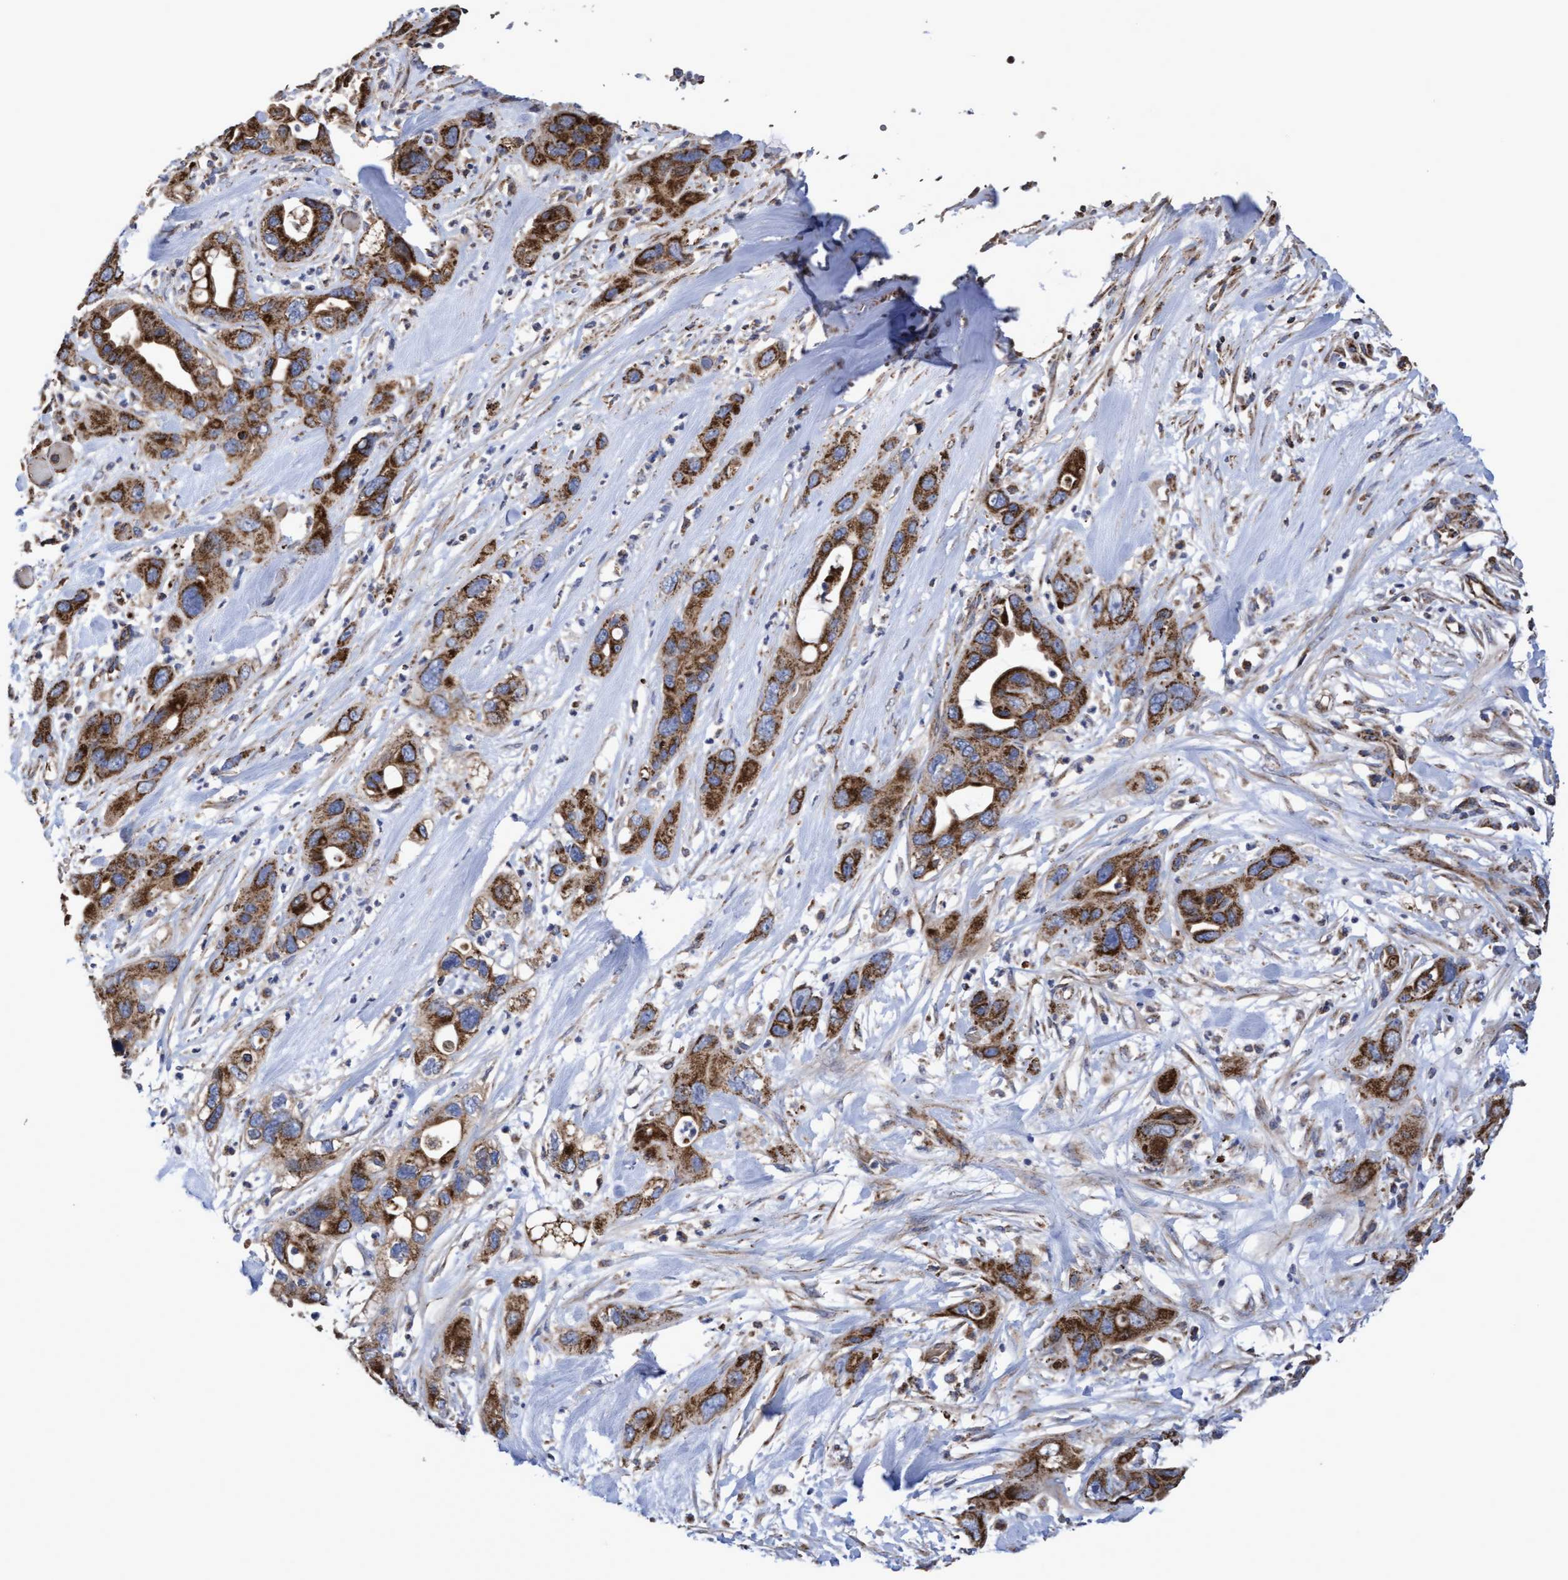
{"staining": {"intensity": "strong", "quantity": ">75%", "location": "cytoplasmic/membranous"}, "tissue": "pancreatic cancer", "cell_type": "Tumor cells", "image_type": "cancer", "snomed": [{"axis": "morphology", "description": "Adenocarcinoma, NOS"}, {"axis": "topography", "description": "Pancreas"}], "caption": "Human adenocarcinoma (pancreatic) stained with a brown dye displays strong cytoplasmic/membranous positive staining in approximately >75% of tumor cells.", "gene": "COBL", "patient": {"sex": "female", "age": 71}}